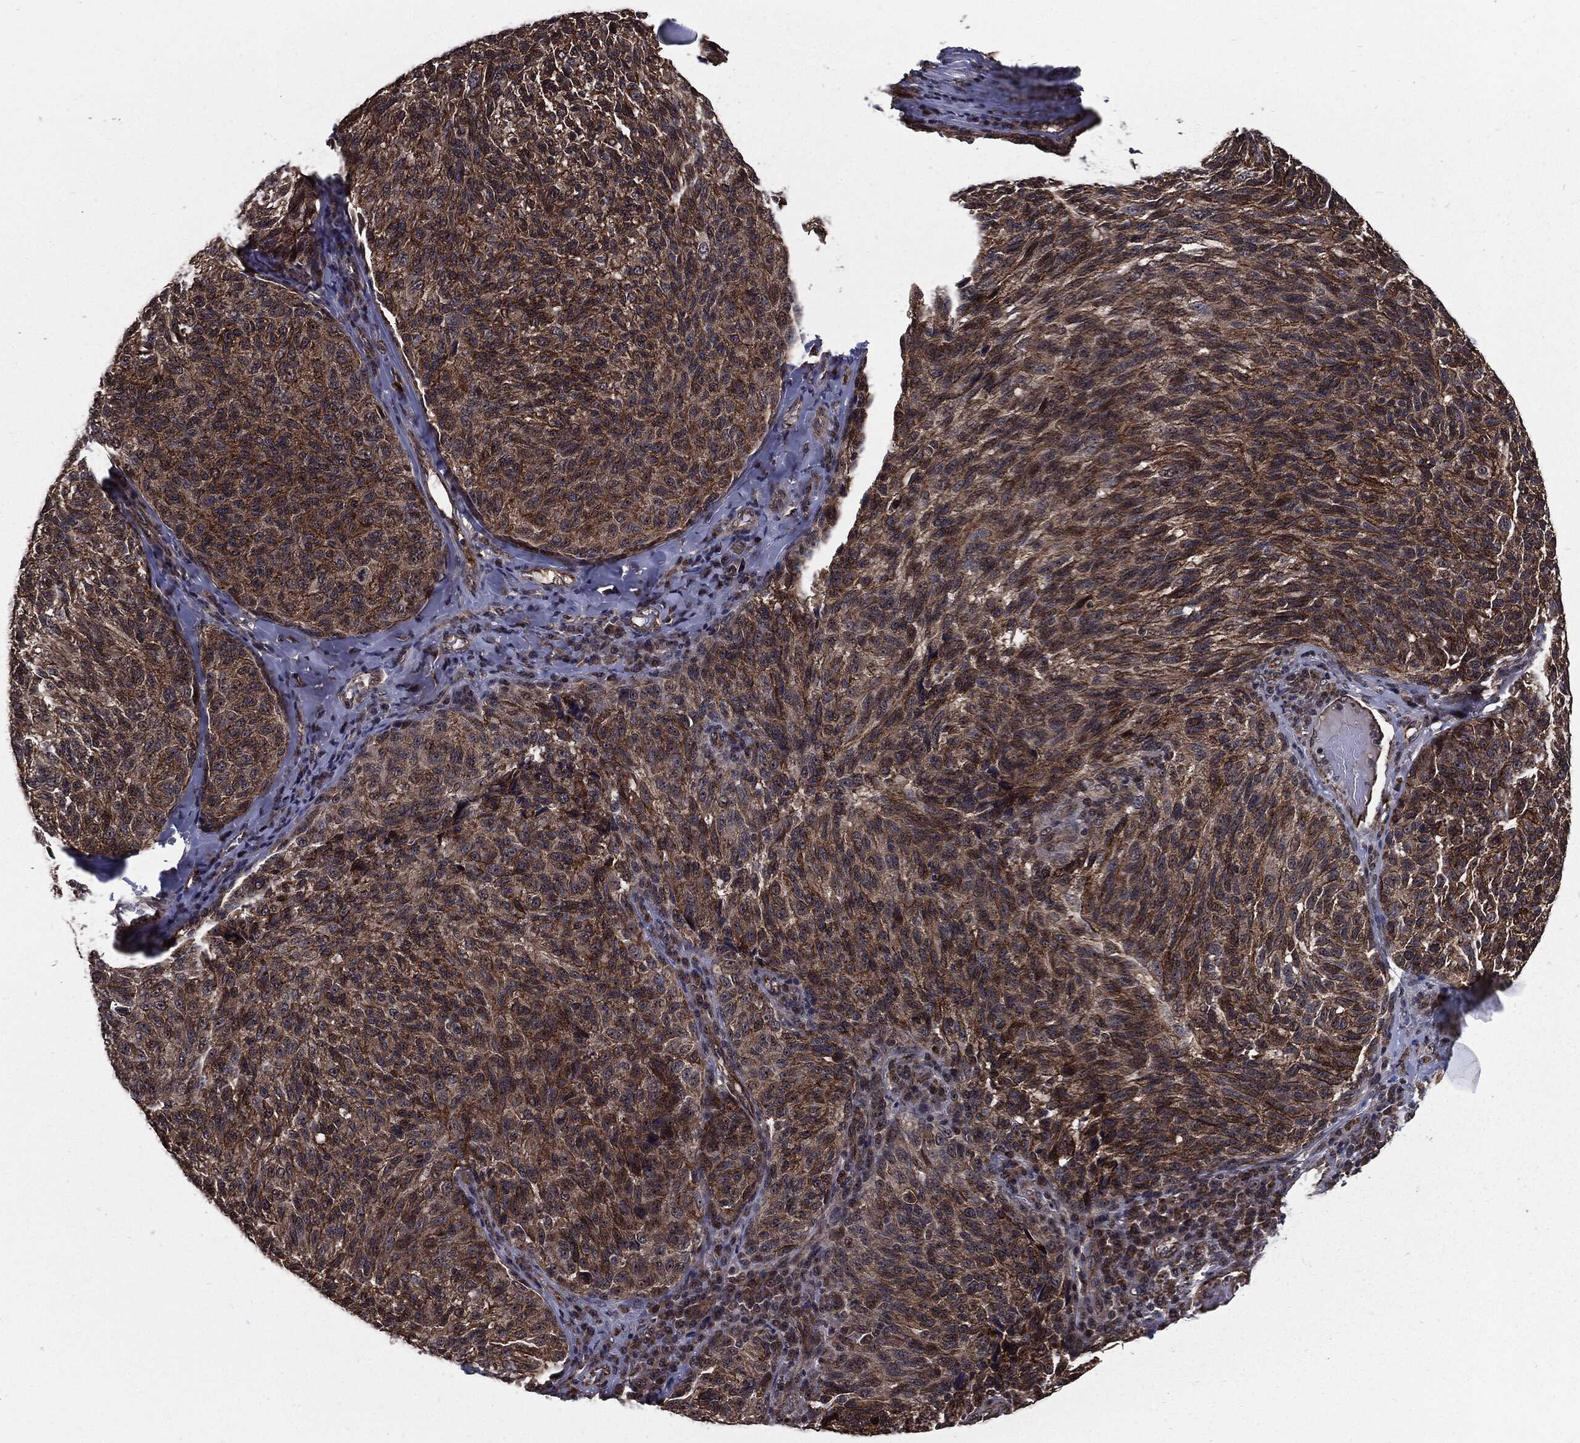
{"staining": {"intensity": "moderate", "quantity": "25%-75%", "location": "cytoplasmic/membranous"}, "tissue": "melanoma", "cell_type": "Tumor cells", "image_type": "cancer", "snomed": [{"axis": "morphology", "description": "Malignant melanoma, NOS"}, {"axis": "topography", "description": "Skin"}], "caption": "The histopathology image reveals immunohistochemical staining of melanoma. There is moderate cytoplasmic/membranous expression is seen in about 25%-75% of tumor cells. The protein is stained brown, and the nuclei are stained in blue (DAB IHC with brightfield microscopy, high magnification).", "gene": "PTPA", "patient": {"sex": "female", "age": 73}}